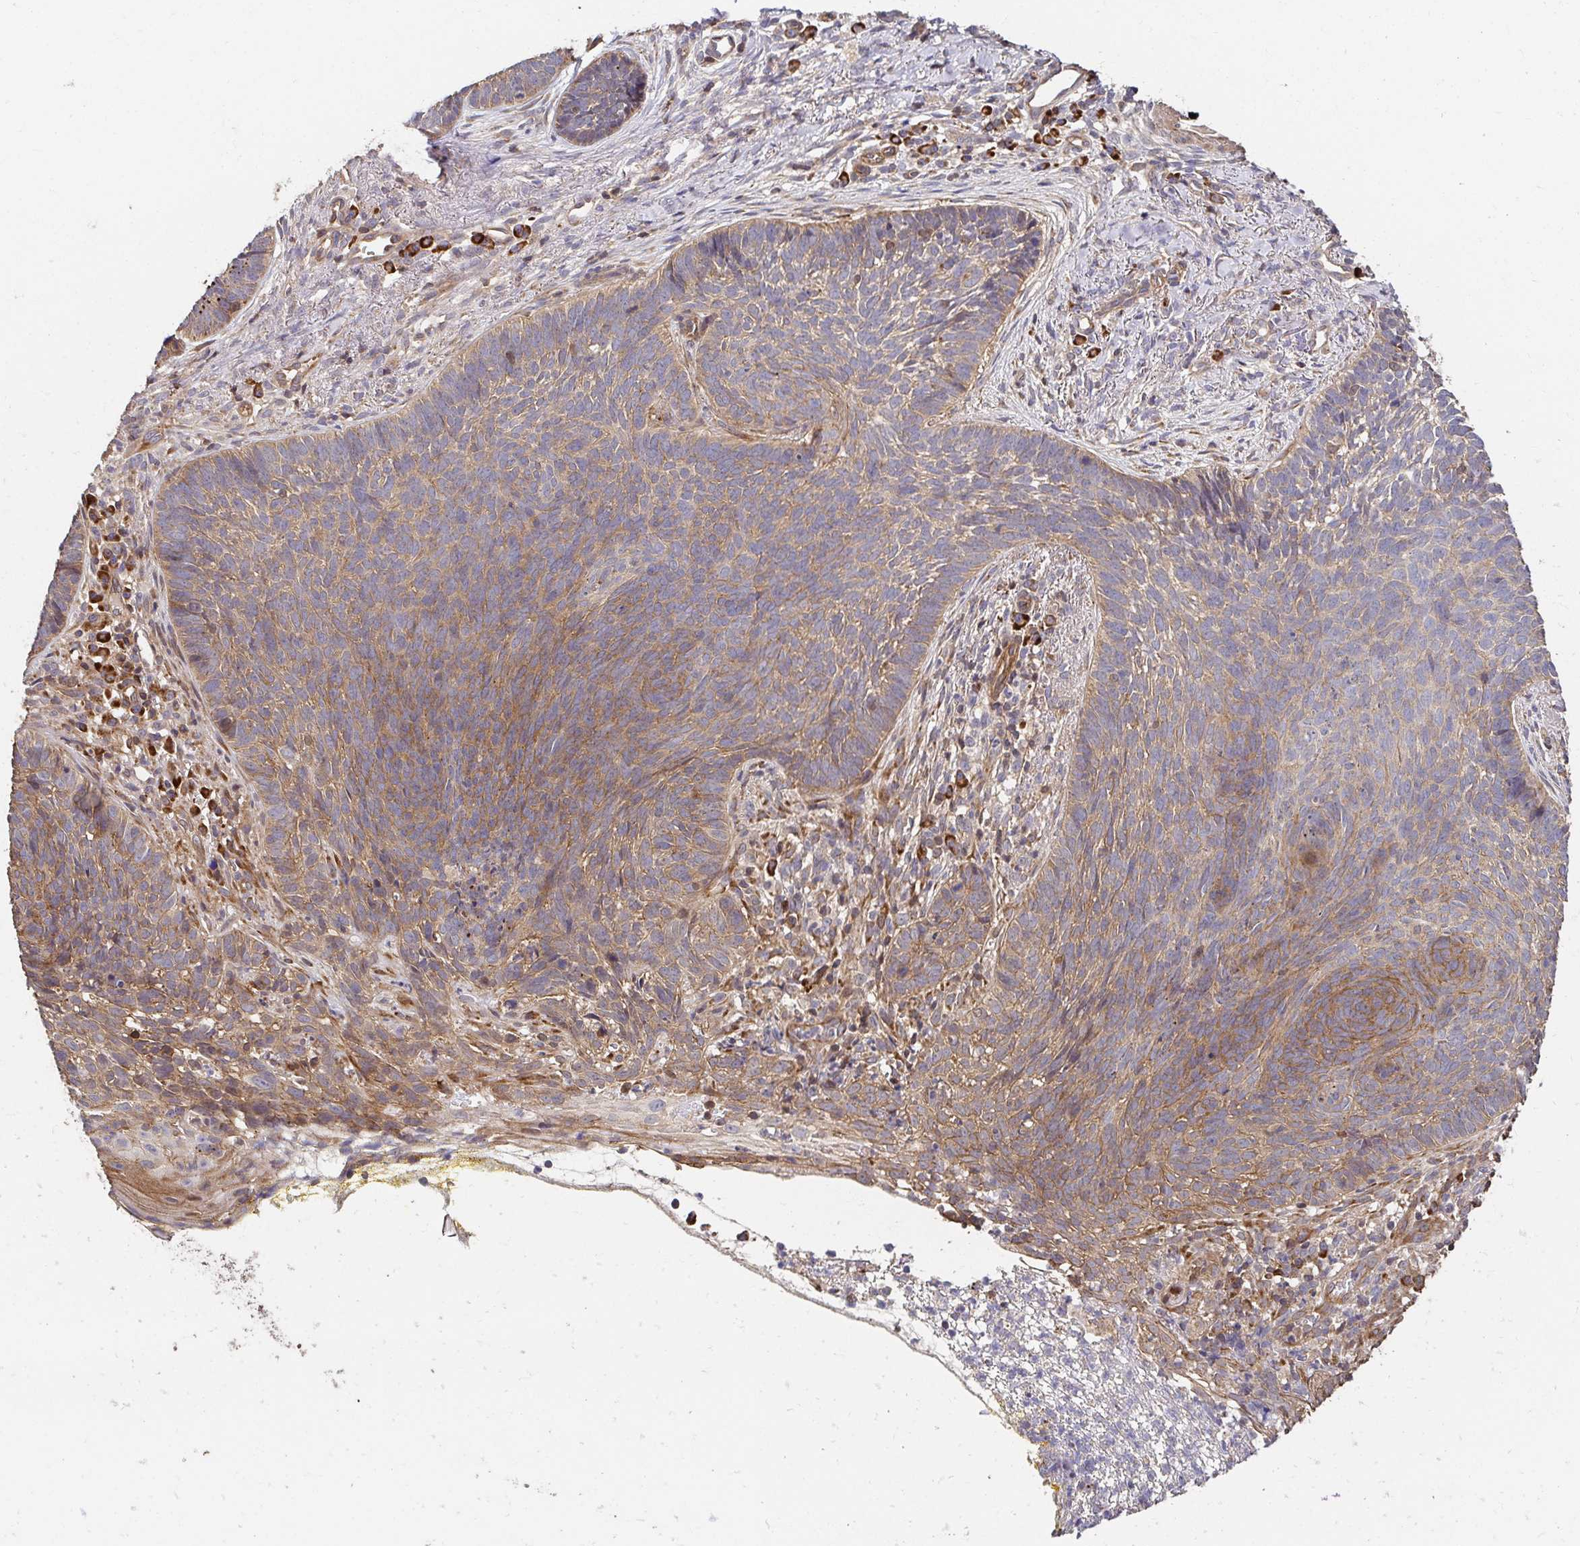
{"staining": {"intensity": "moderate", "quantity": ">75%", "location": "cytoplasmic/membranous"}, "tissue": "skin cancer", "cell_type": "Tumor cells", "image_type": "cancer", "snomed": [{"axis": "morphology", "description": "Basal cell carcinoma"}, {"axis": "topography", "description": "Skin"}], "caption": "Immunohistochemistry (IHC) histopathology image of neoplastic tissue: human skin cancer (basal cell carcinoma) stained using IHC reveals medium levels of moderate protein expression localized specifically in the cytoplasmic/membranous of tumor cells, appearing as a cytoplasmic/membranous brown color.", "gene": "APBB1", "patient": {"sex": "female", "age": 74}}